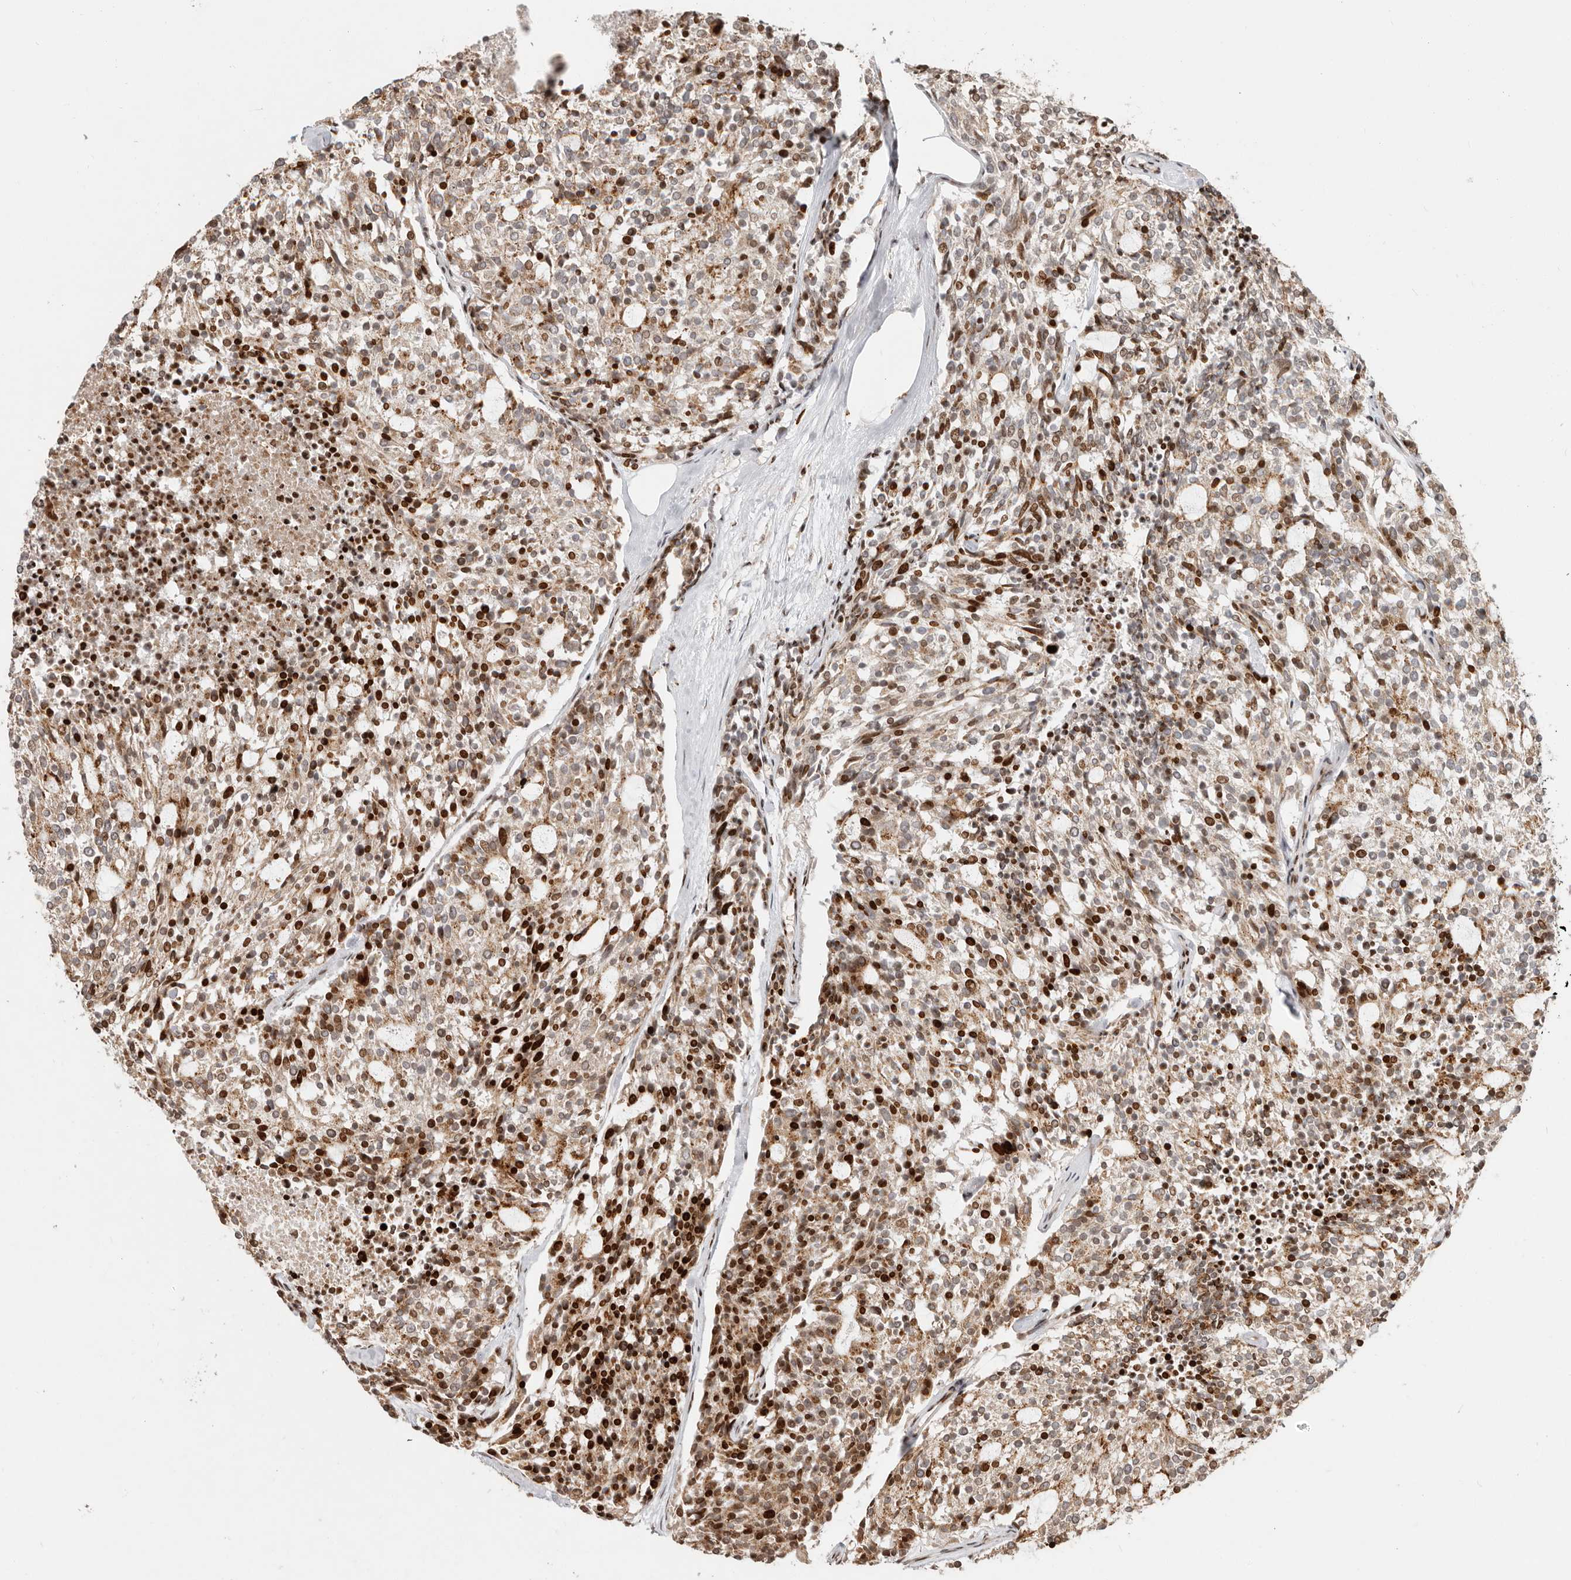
{"staining": {"intensity": "moderate", "quantity": ">75%", "location": "cytoplasmic/membranous,nuclear"}, "tissue": "carcinoid", "cell_type": "Tumor cells", "image_type": "cancer", "snomed": [{"axis": "morphology", "description": "Carcinoid, malignant, NOS"}, {"axis": "topography", "description": "Pancreas"}], "caption": "Immunohistochemical staining of carcinoid (malignant) exhibits moderate cytoplasmic/membranous and nuclear protein staining in approximately >75% of tumor cells. The protein is shown in brown color, while the nuclei are stained blue.", "gene": "TRIM4", "patient": {"sex": "female", "age": 54}}